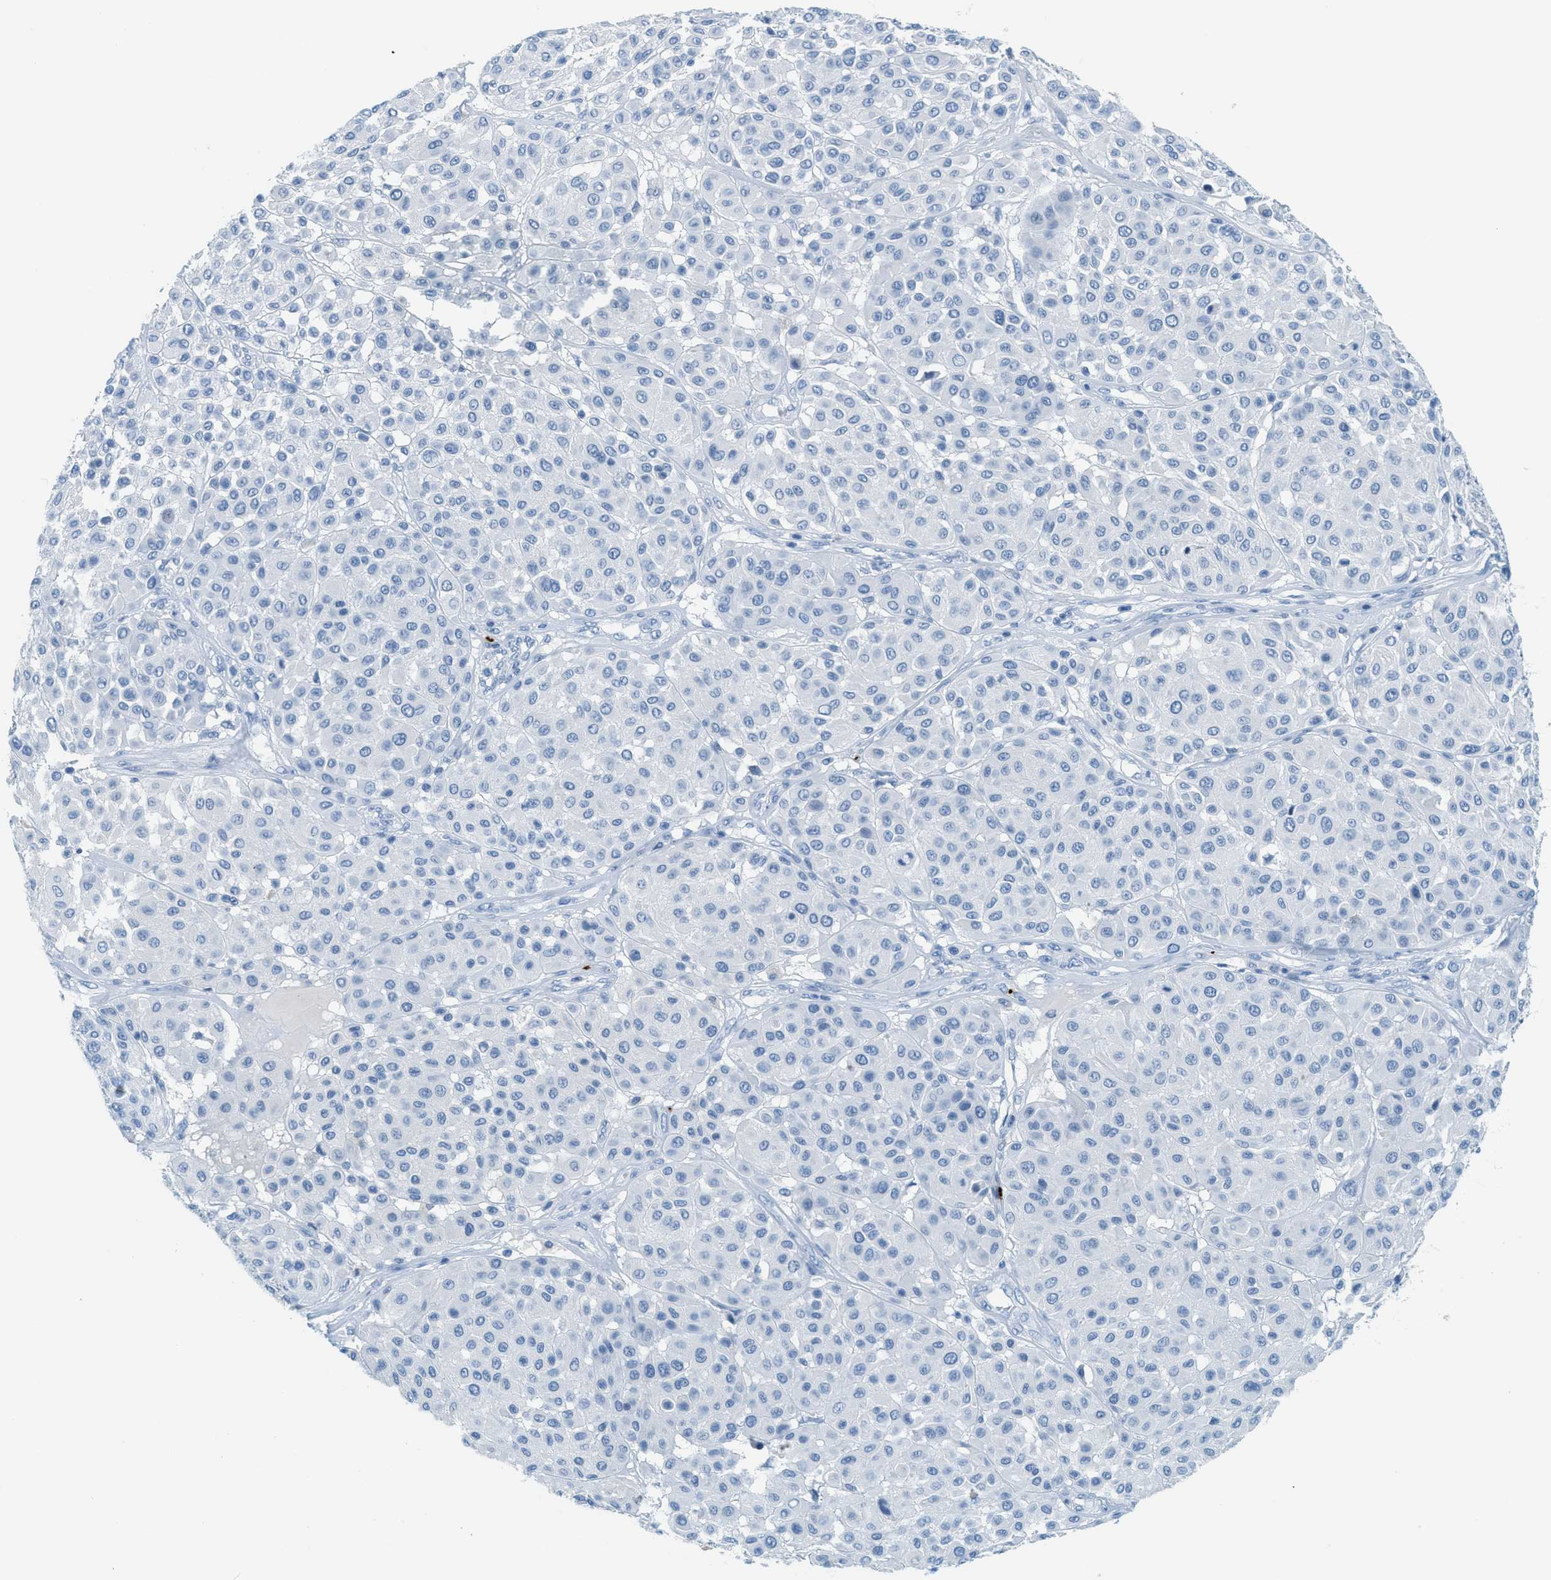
{"staining": {"intensity": "negative", "quantity": "none", "location": "none"}, "tissue": "melanoma", "cell_type": "Tumor cells", "image_type": "cancer", "snomed": [{"axis": "morphology", "description": "Malignant melanoma, Metastatic site"}, {"axis": "topography", "description": "Soft tissue"}], "caption": "IHC of malignant melanoma (metastatic site) shows no expression in tumor cells.", "gene": "PPBP", "patient": {"sex": "male", "age": 41}}